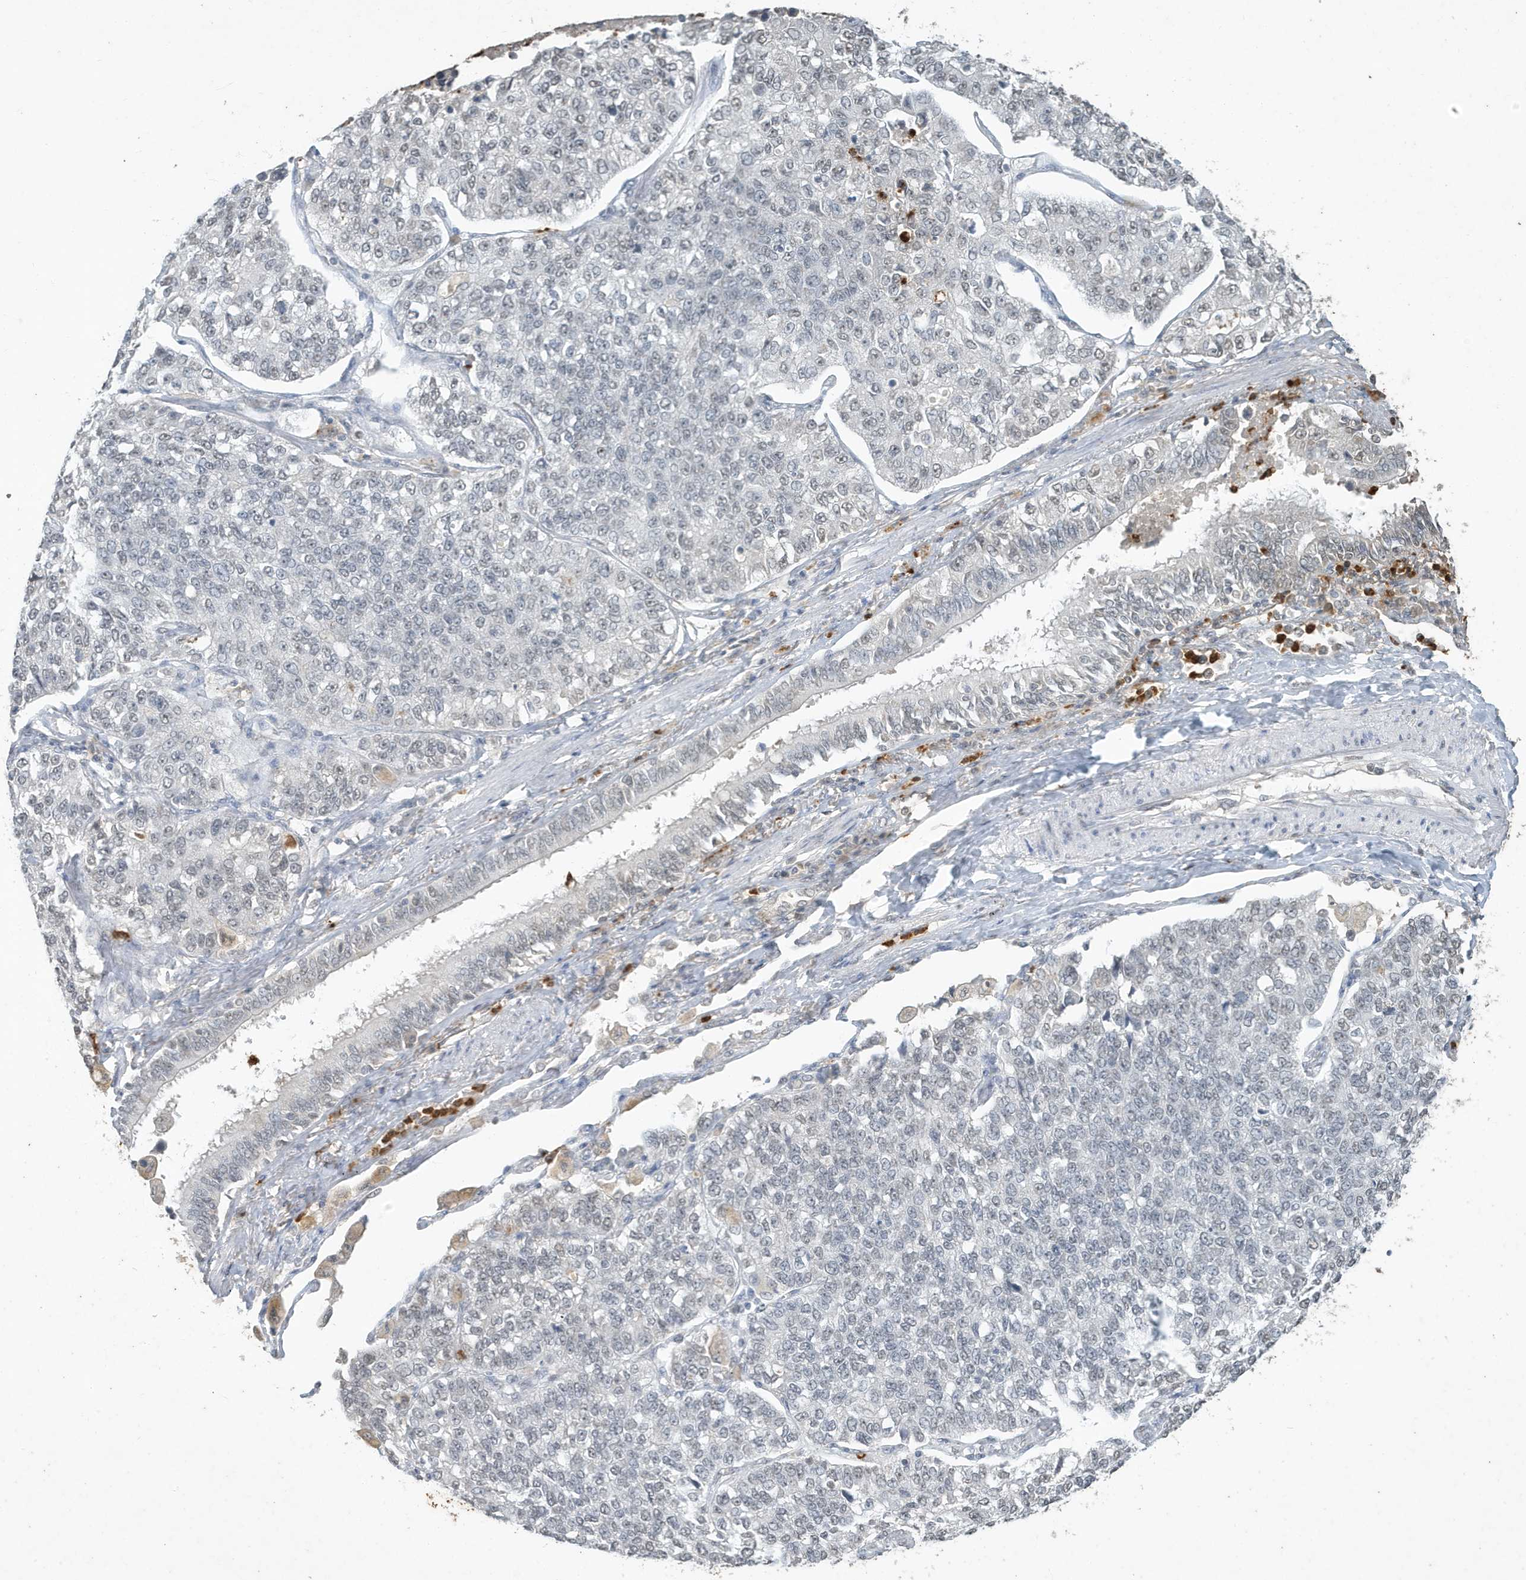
{"staining": {"intensity": "negative", "quantity": "none", "location": "none"}, "tissue": "lung cancer", "cell_type": "Tumor cells", "image_type": "cancer", "snomed": [{"axis": "morphology", "description": "Adenocarcinoma, NOS"}, {"axis": "topography", "description": "Lung"}], "caption": "Immunohistochemistry of human lung cancer (adenocarcinoma) reveals no expression in tumor cells.", "gene": "DEFA1", "patient": {"sex": "male", "age": 49}}